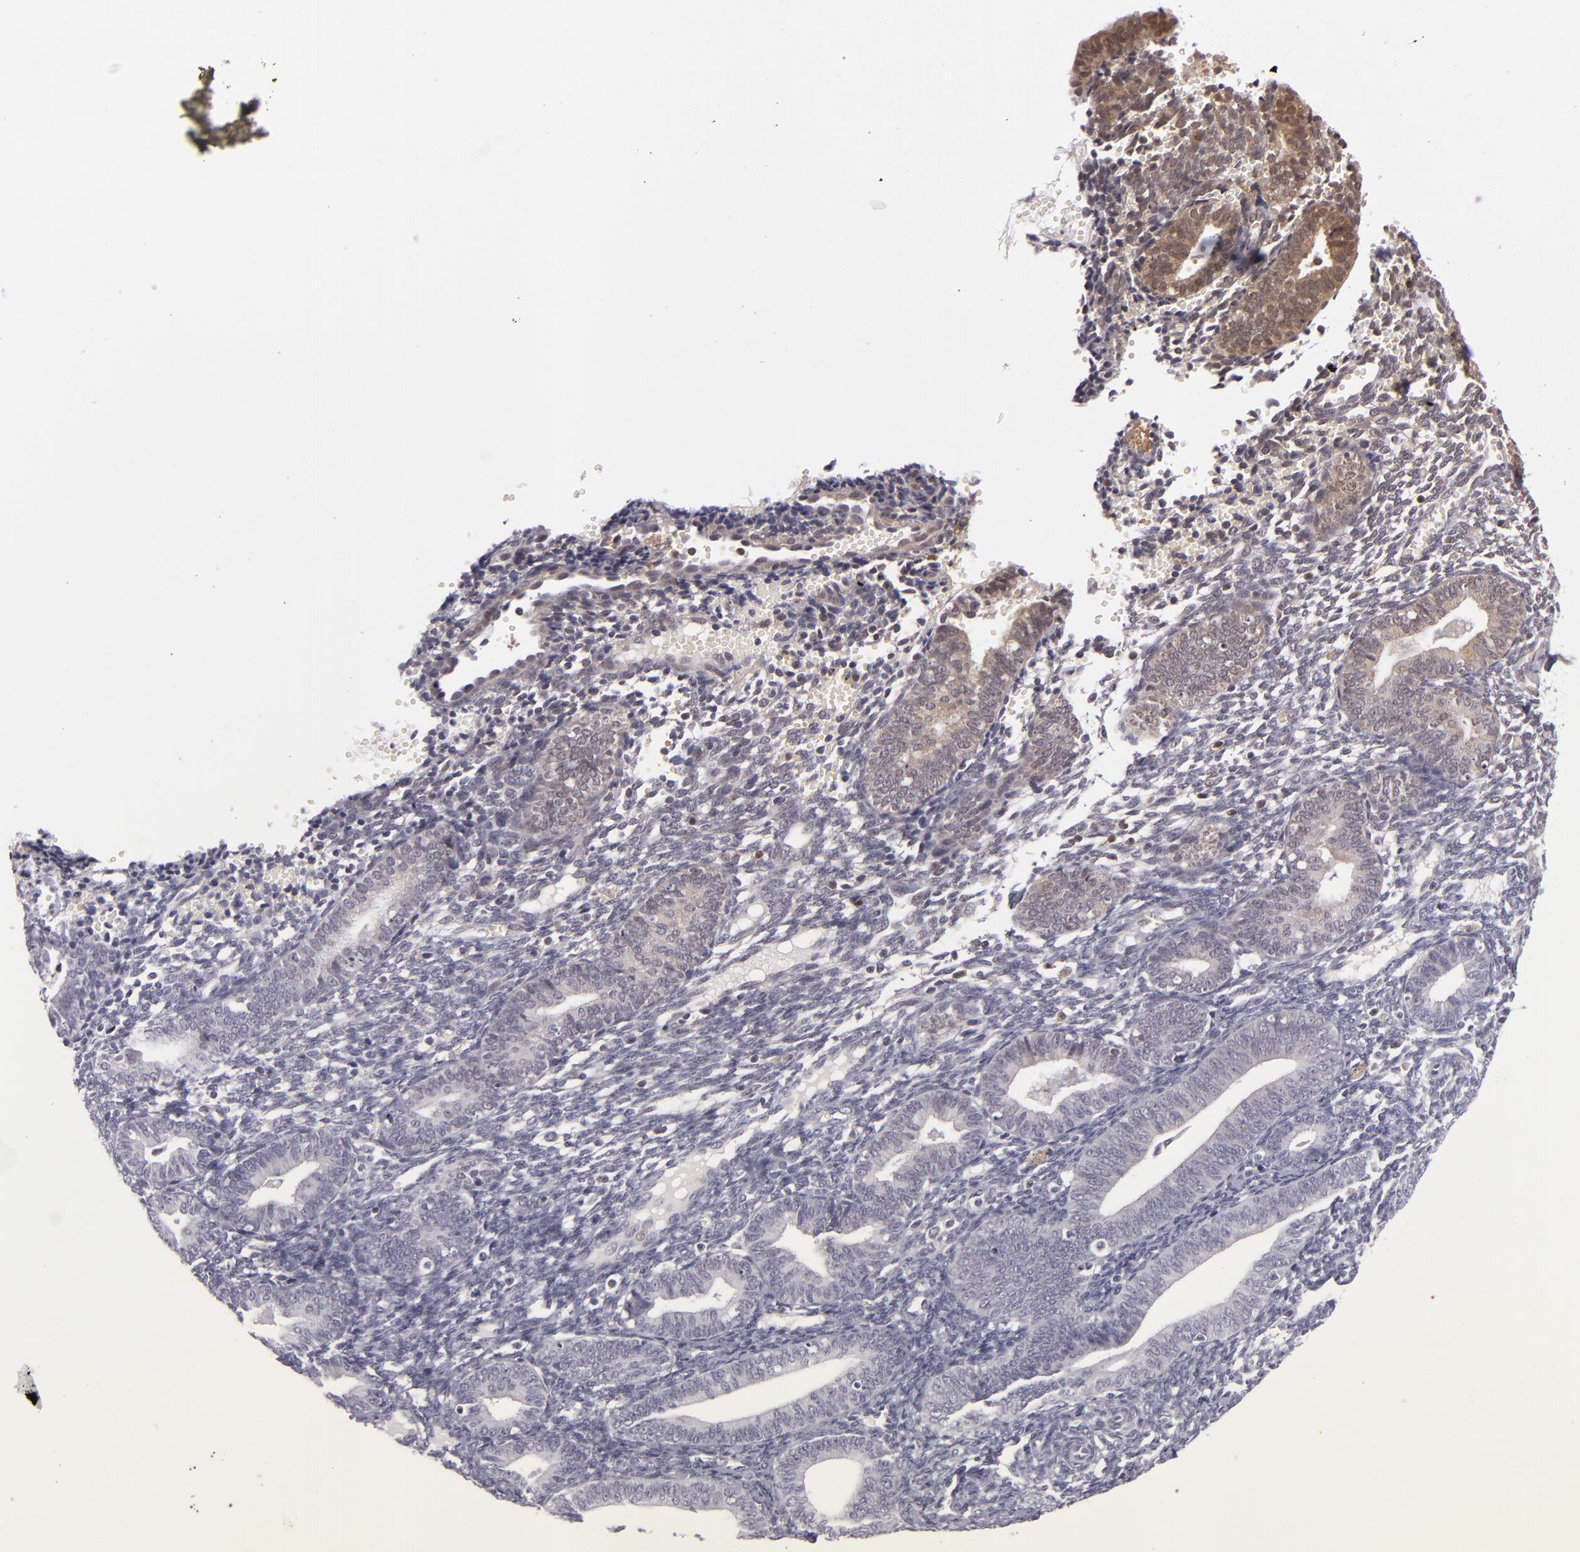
{"staining": {"intensity": "moderate", "quantity": "25%-75%", "location": "cytoplasmic/membranous"}, "tissue": "endometrium", "cell_type": "Cells in endometrial stroma", "image_type": "normal", "snomed": [{"axis": "morphology", "description": "Normal tissue, NOS"}, {"axis": "topography", "description": "Endometrium"}], "caption": "Endometrium stained for a protein exhibits moderate cytoplasmic/membranous positivity in cells in endometrial stroma. (brown staining indicates protein expression, while blue staining denotes nuclei).", "gene": "ZBTB33", "patient": {"sex": "female", "age": 61}}